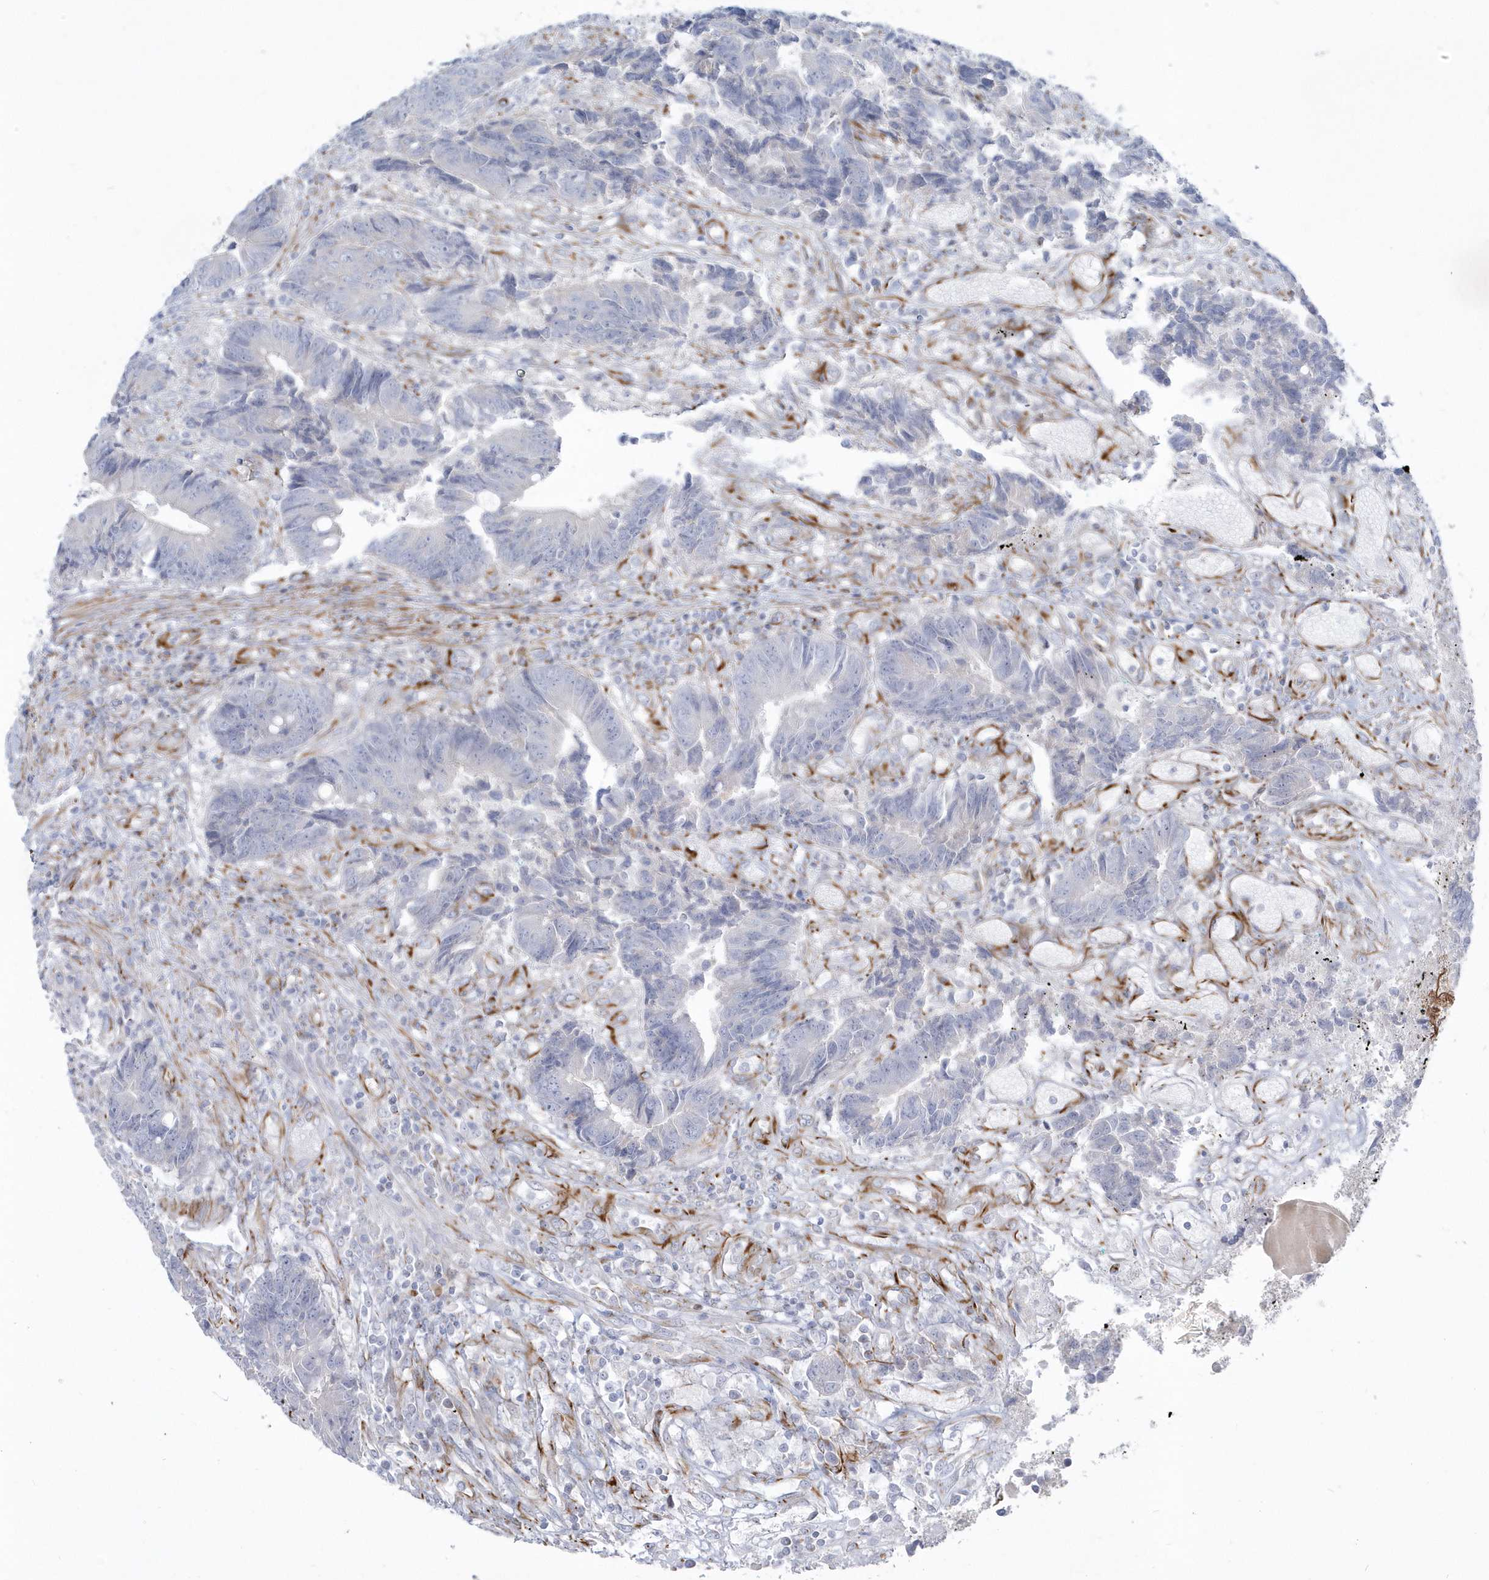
{"staining": {"intensity": "negative", "quantity": "none", "location": "none"}, "tissue": "colorectal cancer", "cell_type": "Tumor cells", "image_type": "cancer", "snomed": [{"axis": "morphology", "description": "Adenocarcinoma, NOS"}, {"axis": "topography", "description": "Rectum"}], "caption": "IHC photomicrograph of human colorectal cancer stained for a protein (brown), which reveals no staining in tumor cells.", "gene": "PPIL6", "patient": {"sex": "male", "age": 84}}